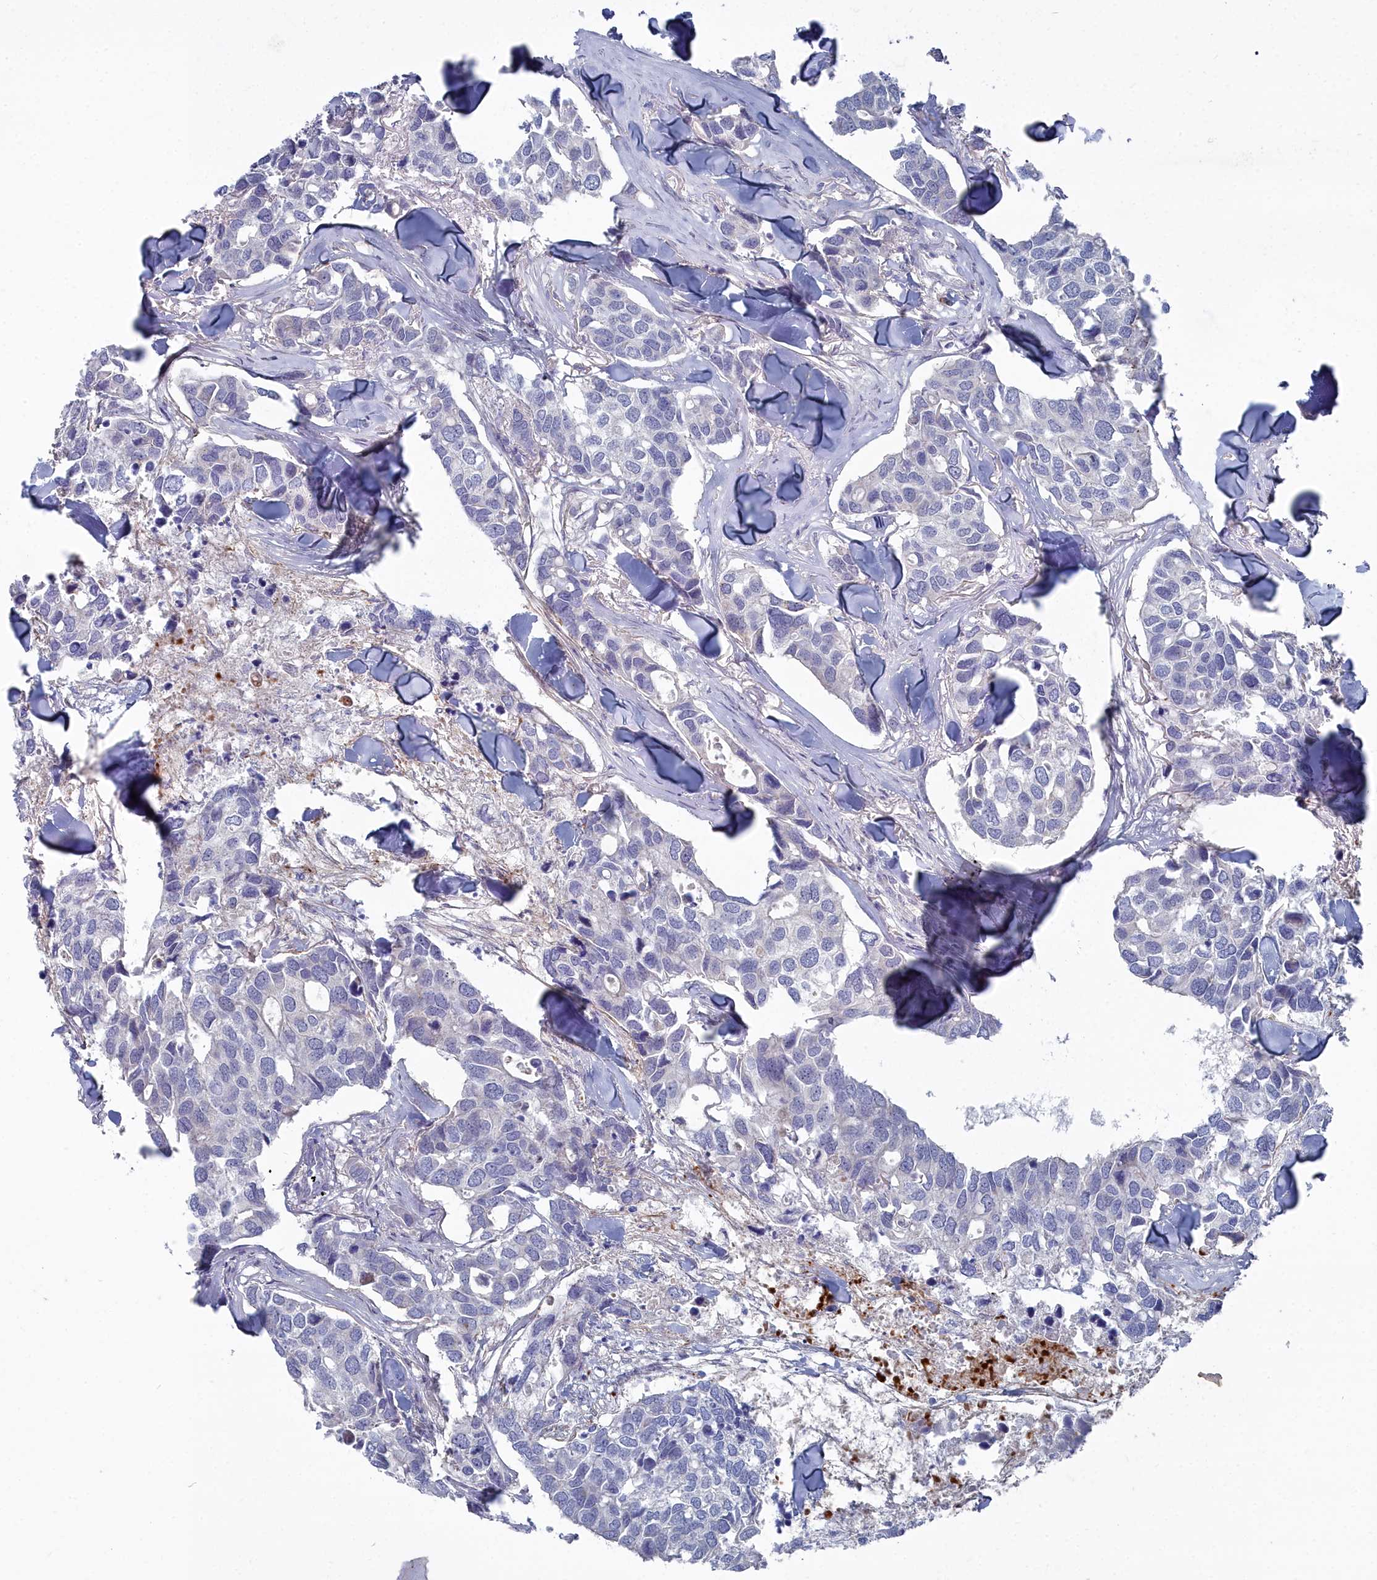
{"staining": {"intensity": "negative", "quantity": "none", "location": "none"}, "tissue": "breast cancer", "cell_type": "Tumor cells", "image_type": "cancer", "snomed": [{"axis": "morphology", "description": "Duct carcinoma"}, {"axis": "topography", "description": "Breast"}], "caption": "IHC image of human breast infiltrating ductal carcinoma stained for a protein (brown), which demonstrates no positivity in tumor cells. (DAB (3,3'-diaminobenzidine) immunohistochemistry visualized using brightfield microscopy, high magnification).", "gene": "SHISAL2A", "patient": {"sex": "female", "age": 83}}